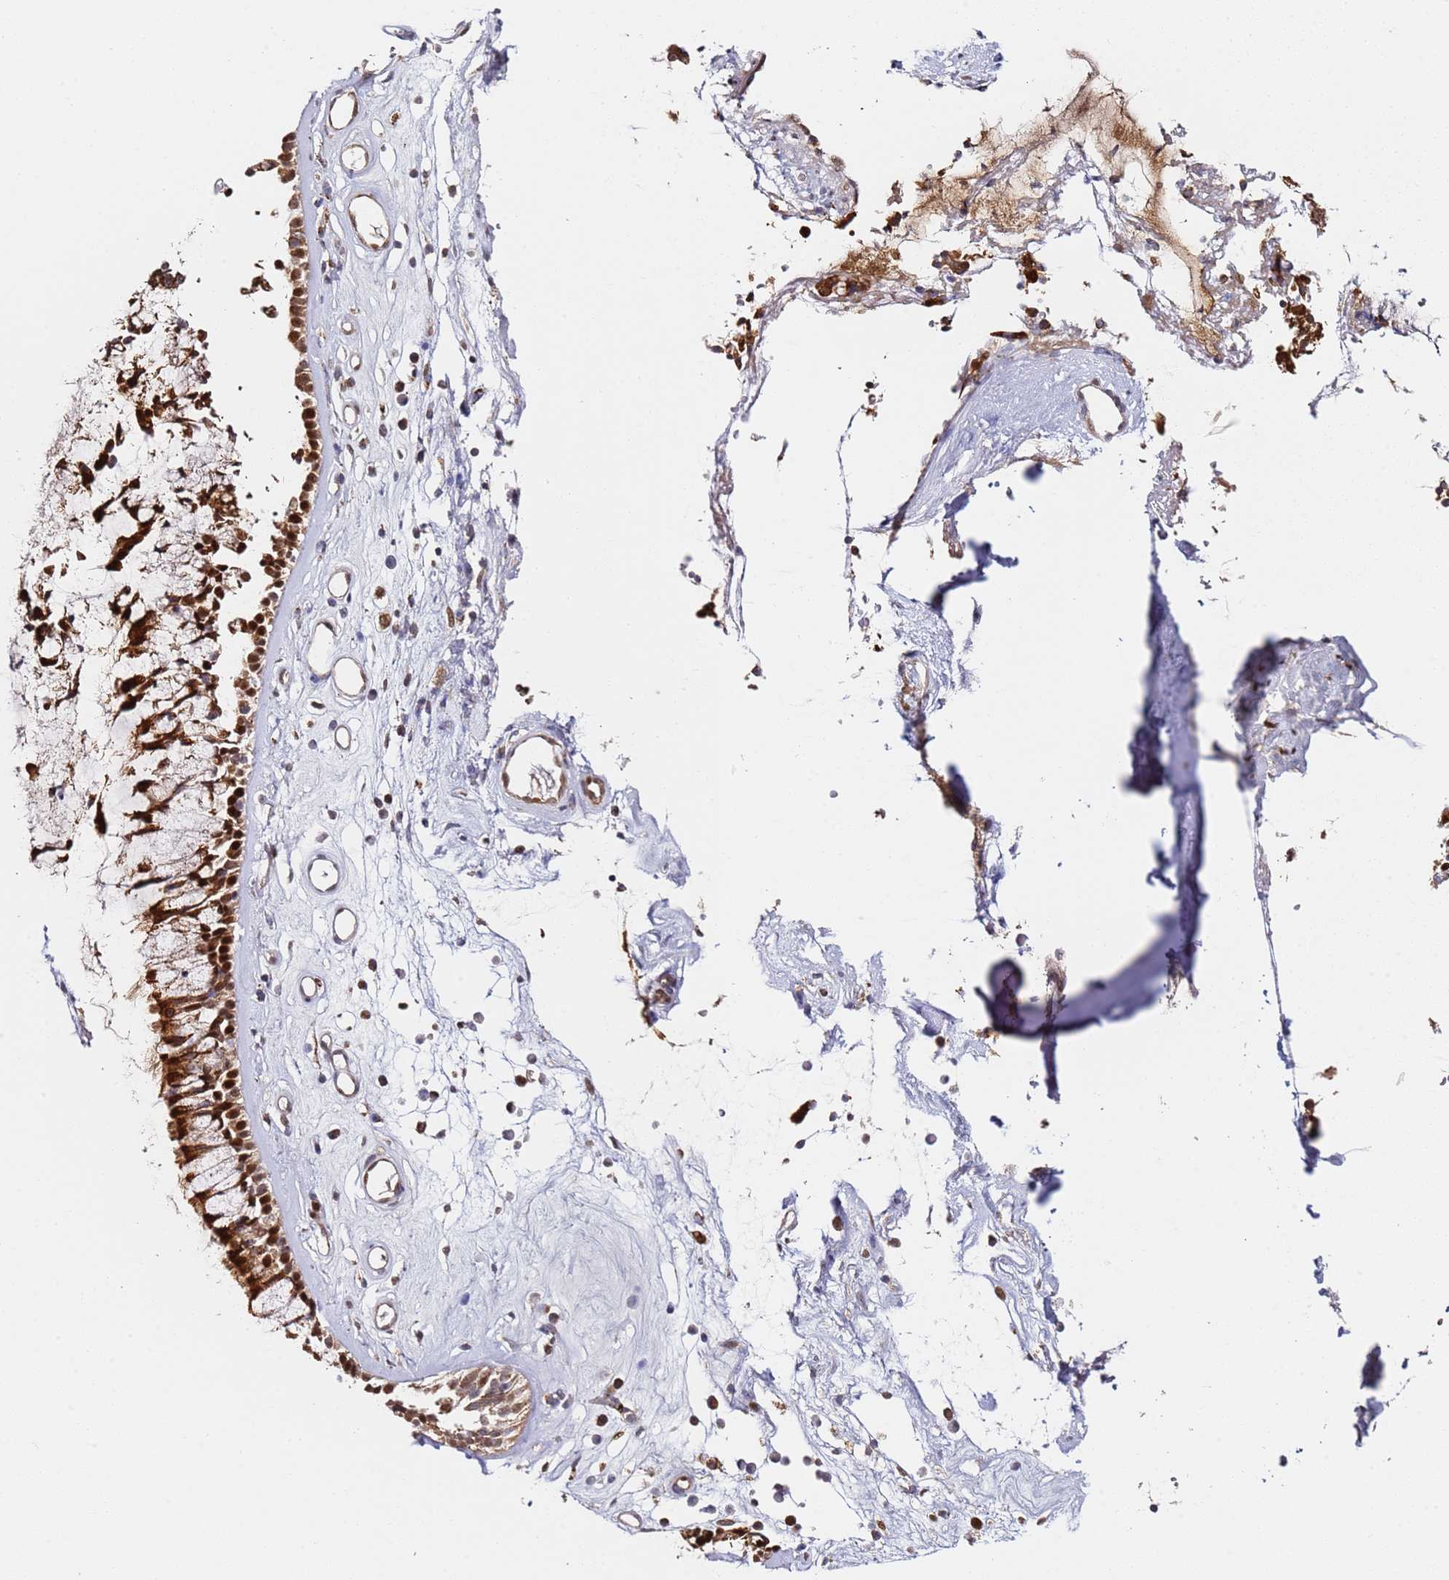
{"staining": {"intensity": "strong", "quantity": ">75%", "location": "cytoplasmic/membranous,nuclear"}, "tissue": "nasopharynx", "cell_type": "Respiratory epithelial cells", "image_type": "normal", "snomed": [{"axis": "morphology", "description": "Normal tissue, NOS"}, {"axis": "morphology", "description": "Inflammation, NOS"}, {"axis": "topography", "description": "Nasopharynx"}], "caption": "Respiratory epithelial cells reveal high levels of strong cytoplasmic/membranous,nuclear staining in approximately >75% of cells in normal human nasopharynx.", "gene": "SMOX", "patient": {"sex": "male", "age": 29}}